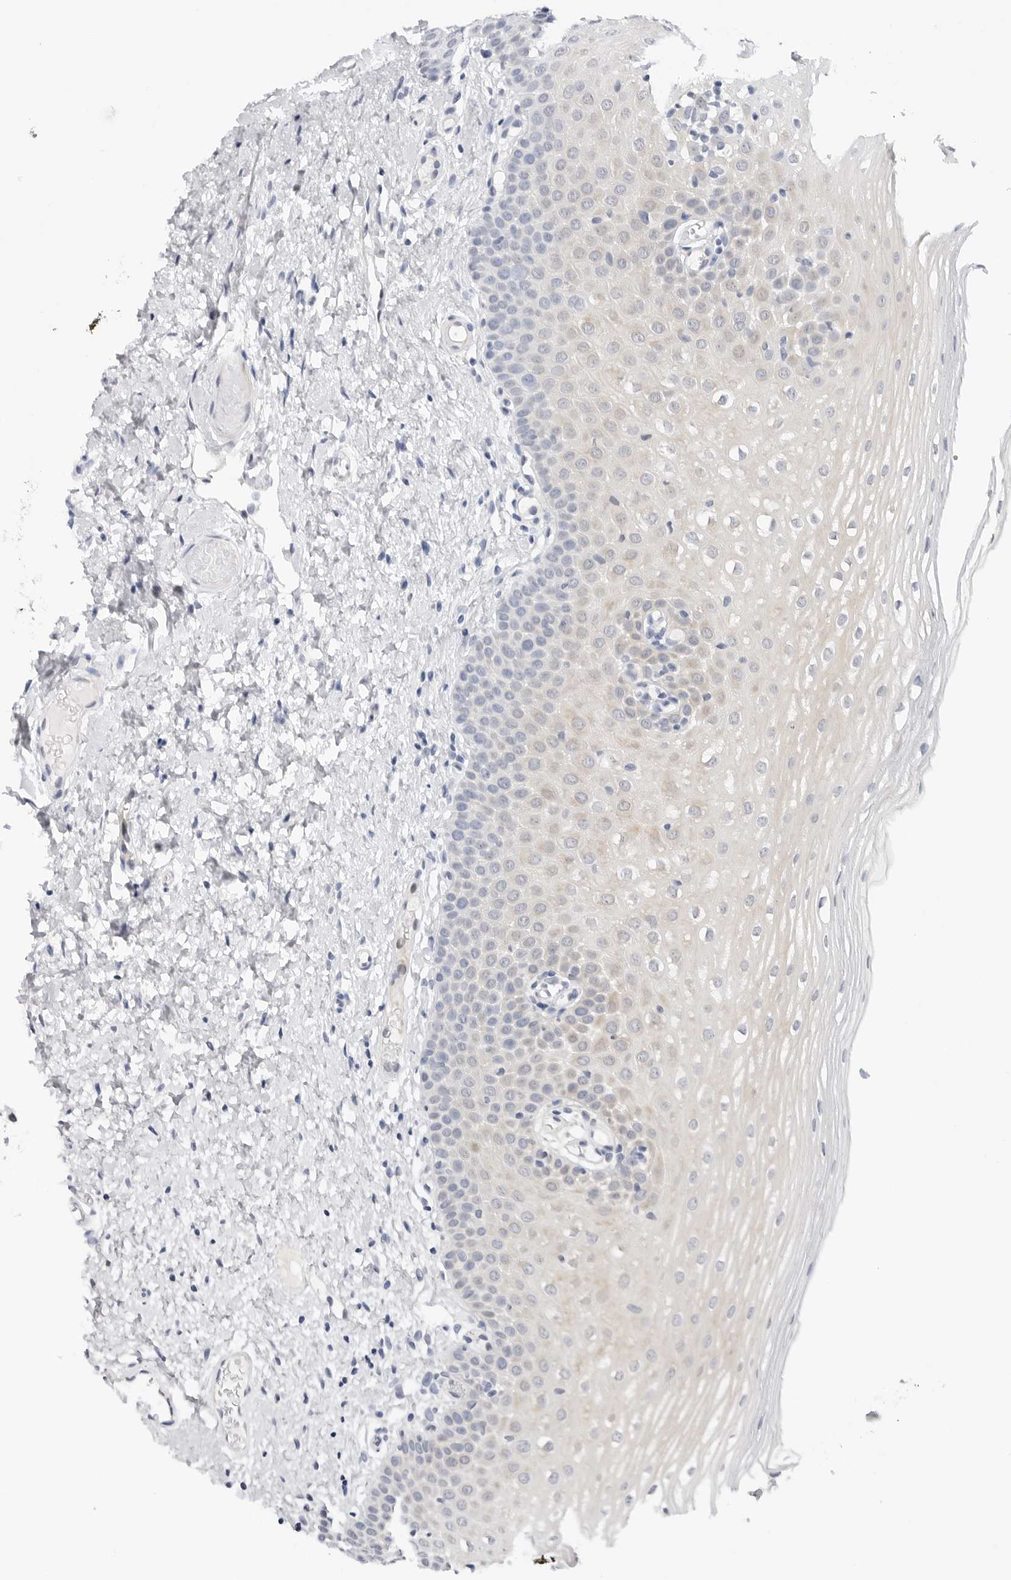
{"staining": {"intensity": "weak", "quantity": "<25%", "location": "cytoplasmic/membranous"}, "tissue": "oral mucosa", "cell_type": "Squamous epithelial cells", "image_type": "normal", "snomed": [{"axis": "morphology", "description": "Normal tissue, NOS"}, {"axis": "topography", "description": "Oral tissue"}], "caption": "Immunohistochemistry (IHC) photomicrograph of benign oral mucosa: oral mucosa stained with DAB (3,3'-diaminobenzidine) demonstrates no significant protein expression in squamous epithelial cells.", "gene": "SLC19A1", "patient": {"sex": "female", "age": 56}}